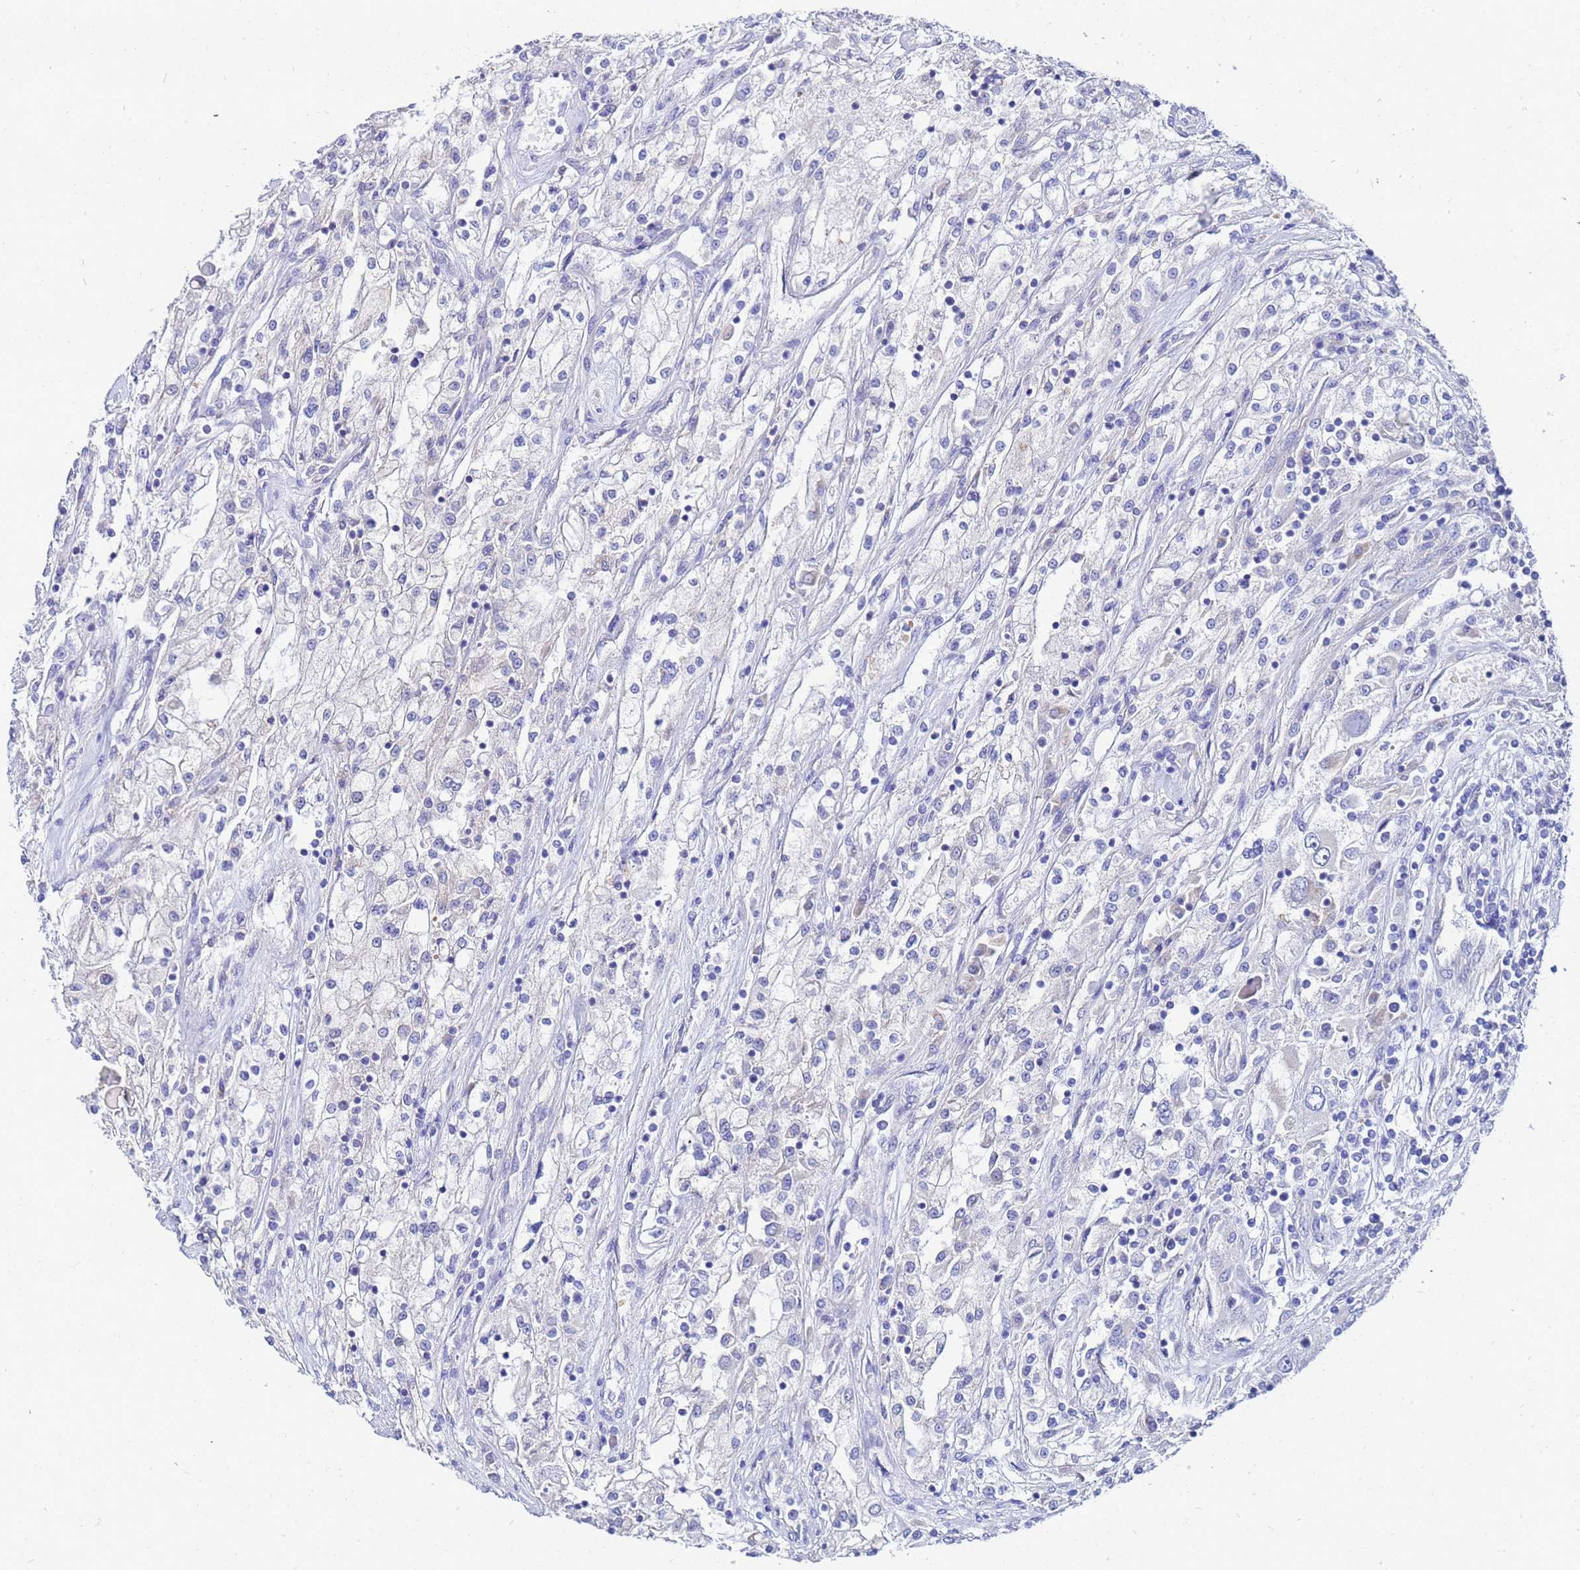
{"staining": {"intensity": "negative", "quantity": "none", "location": "none"}, "tissue": "renal cancer", "cell_type": "Tumor cells", "image_type": "cancer", "snomed": [{"axis": "morphology", "description": "Adenocarcinoma, NOS"}, {"axis": "topography", "description": "Kidney"}], "caption": "An IHC image of renal adenocarcinoma is shown. There is no staining in tumor cells of renal adenocarcinoma.", "gene": "FAHD2A", "patient": {"sex": "female", "age": 52}}